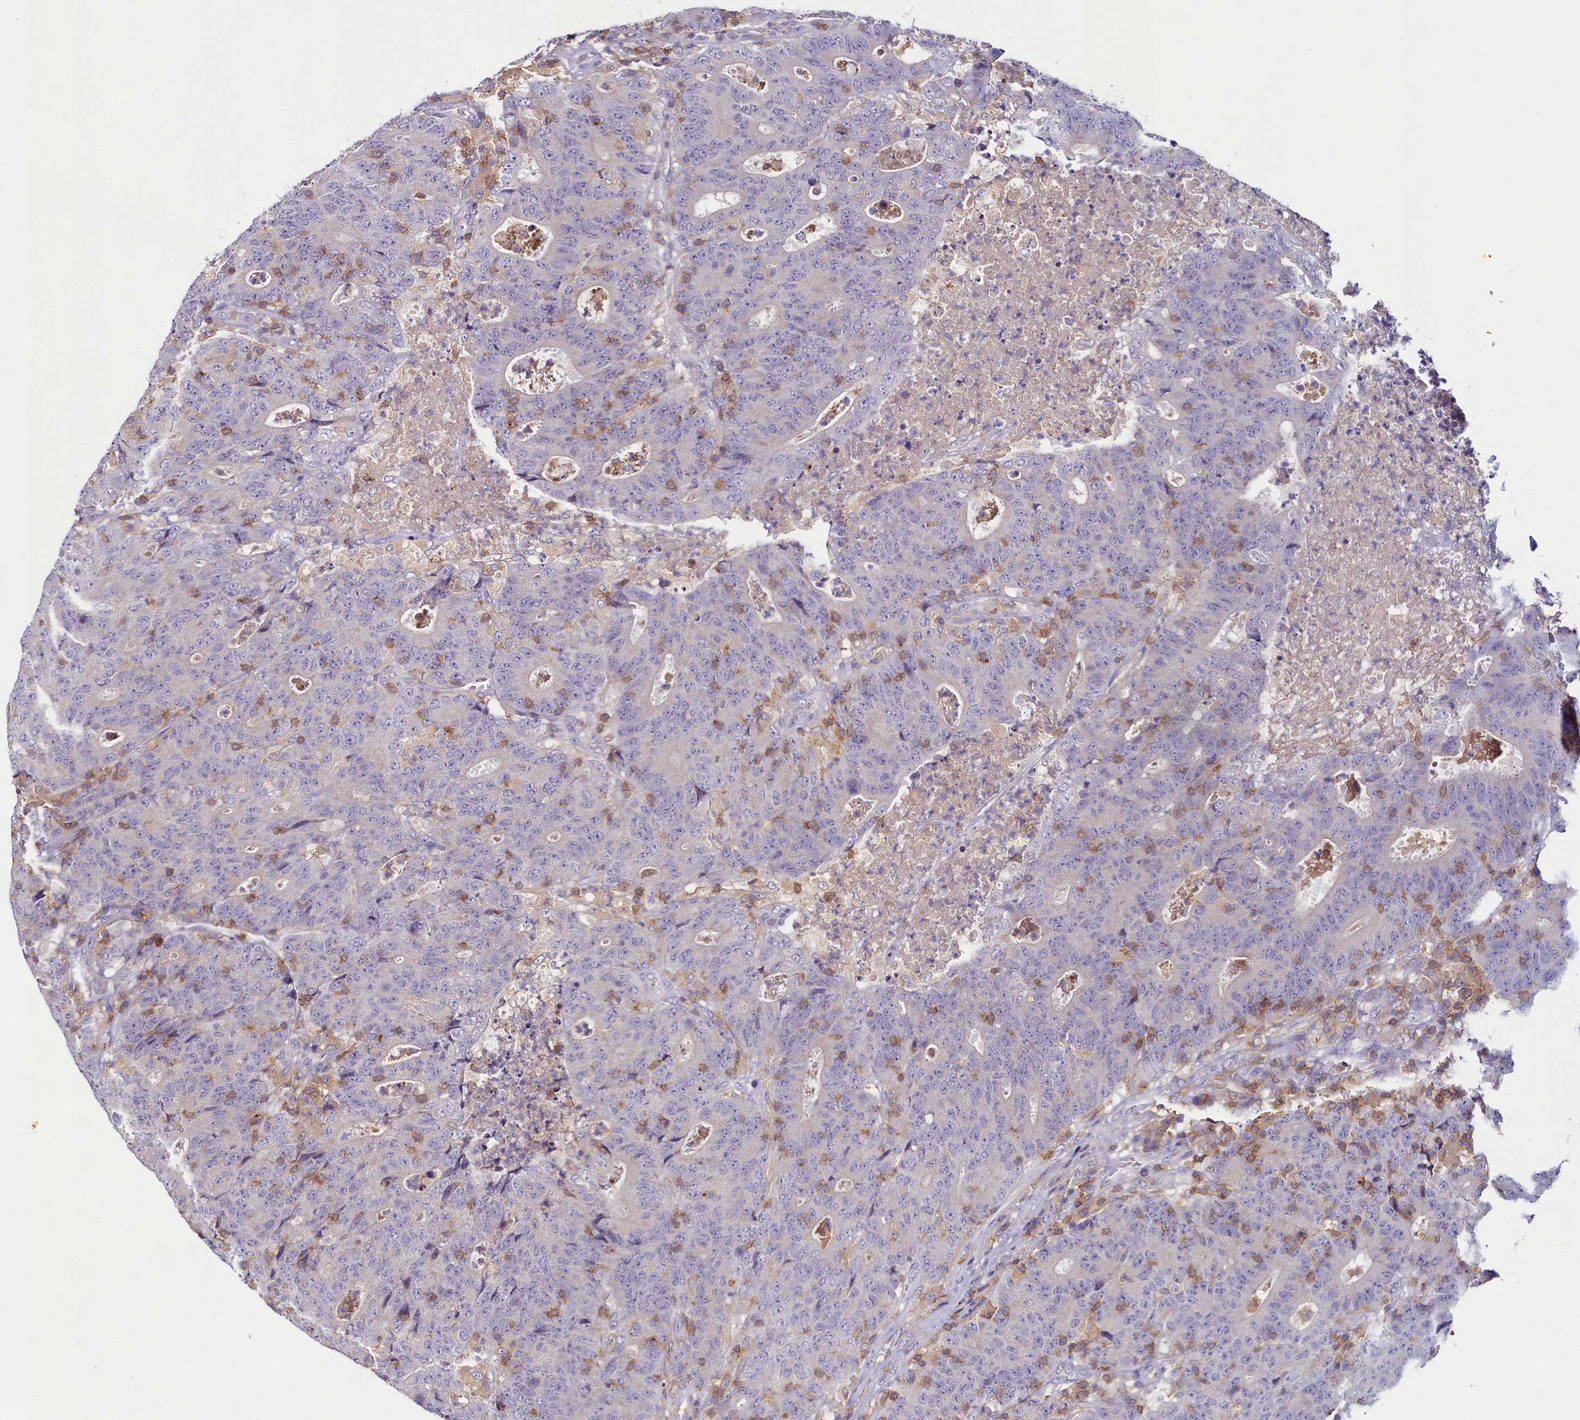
{"staining": {"intensity": "negative", "quantity": "none", "location": "none"}, "tissue": "colorectal cancer", "cell_type": "Tumor cells", "image_type": "cancer", "snomed": [{"axis": "morphology", "description": "Adenocarcinoma, NOS"}, {"axis": "topography", "description": "Colon"}], "caption": "The image displays no staining of tumor cells in adenocarcinoma (colorectal).", "gene": "FGFR2", "patient": {"sex": "female", "age": 75}}